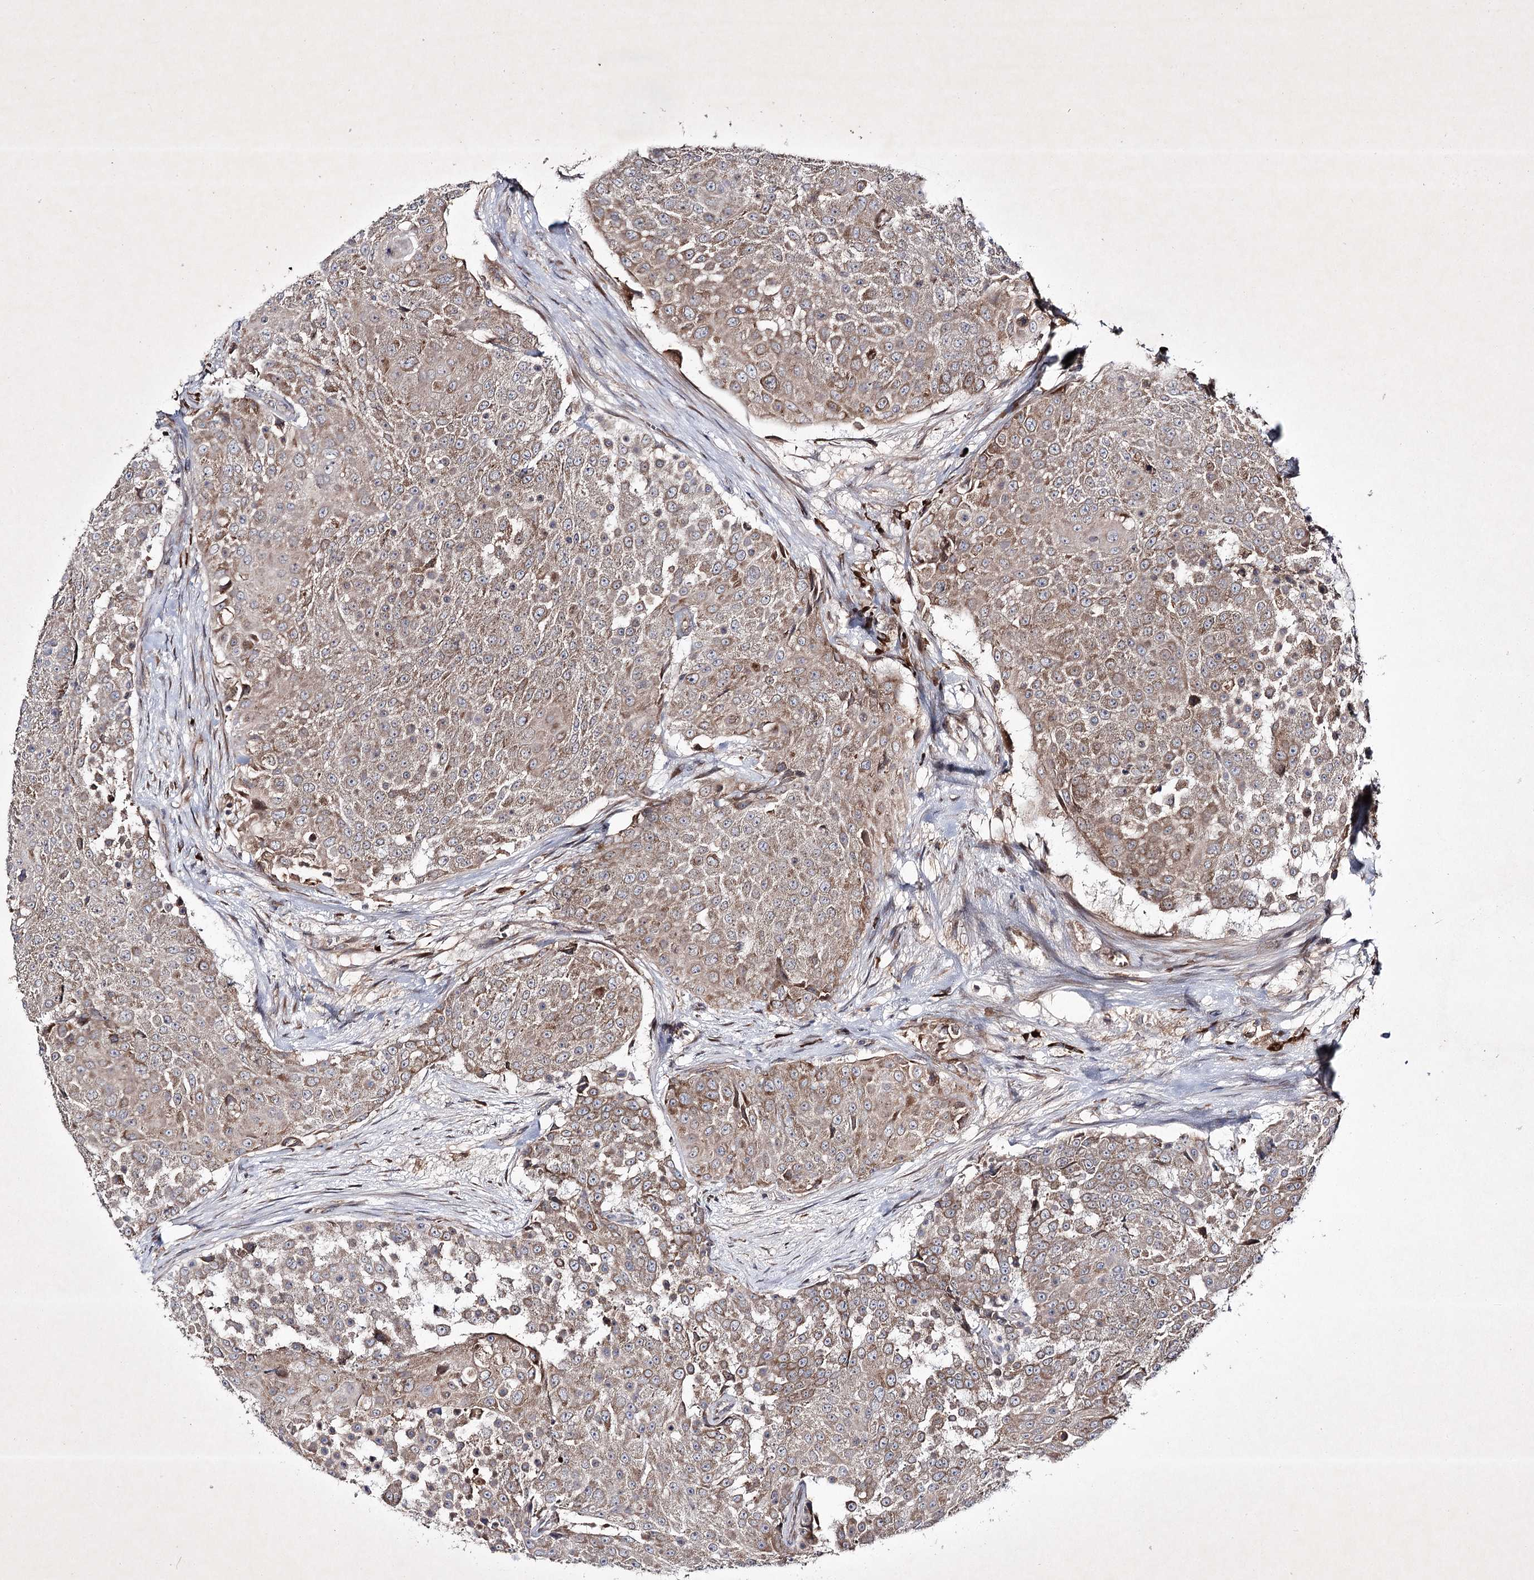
{"staining": {"intensity": "moderate", "quantity": "25%-75%", "location": "cytoplasmic/membranous"}, "tissue": "urothelial cancer", "cell_type": "Tumor cells", "image_type": "cancer", "snomed": [{"axis": "morphology", "description": "Urothelial carcinoma, High grade"}, {"axis": "topography", "description": "Urinary bladder"}], "caption": "High-grade urothelial carcinoma stained with a brown dye reveals moderate cytoplasmic/membranous positive expression in about 25%-75% of tumor cells.", "gene": "ALG9", "patient": {"sex": "female", "age": 63}}